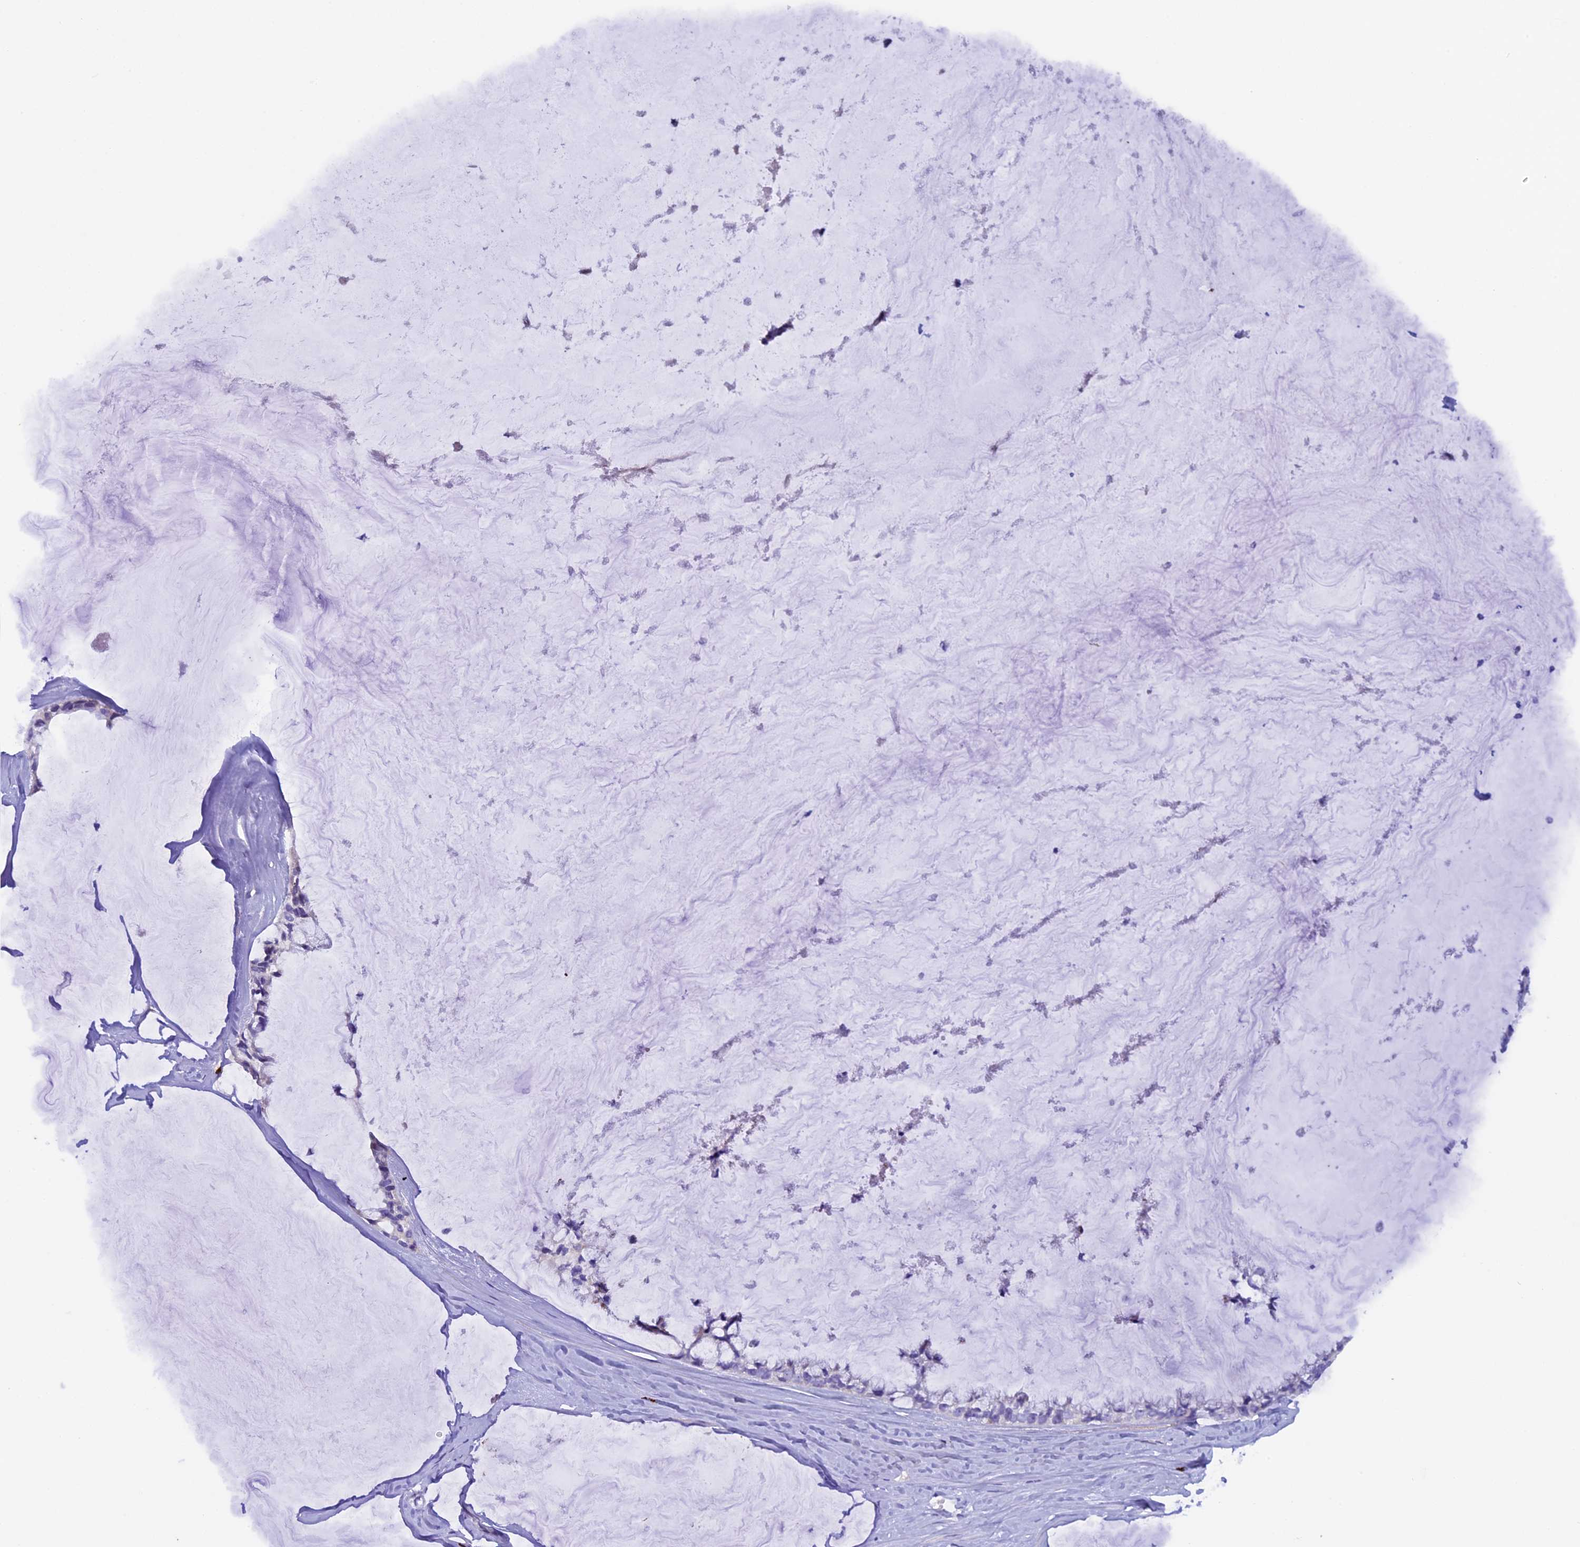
{"staining": {"intensity": "negative", "quantity": "none", "location": "none"}, "tissue": "ovarian cancer", "cell_type": "Tumor cells", "image_type": "cancer", "snomed": [{"axis": "morphology", "description": "Cystadenocarcinoma, mucinous, NOS"}, {"axis": "topography", "description": "Ovary"}], "caption": "Tumor cells show no significant protein staining in ovarian mucinous cystadenocarcinoma. Brightfield microscopy of immunohistochemistry (IHC) stained with DAB (brown) and hematoxylin (blue), captured at high magnification.", "gene": "RTTN", "patient": {"sex": "female", "age": 39}}